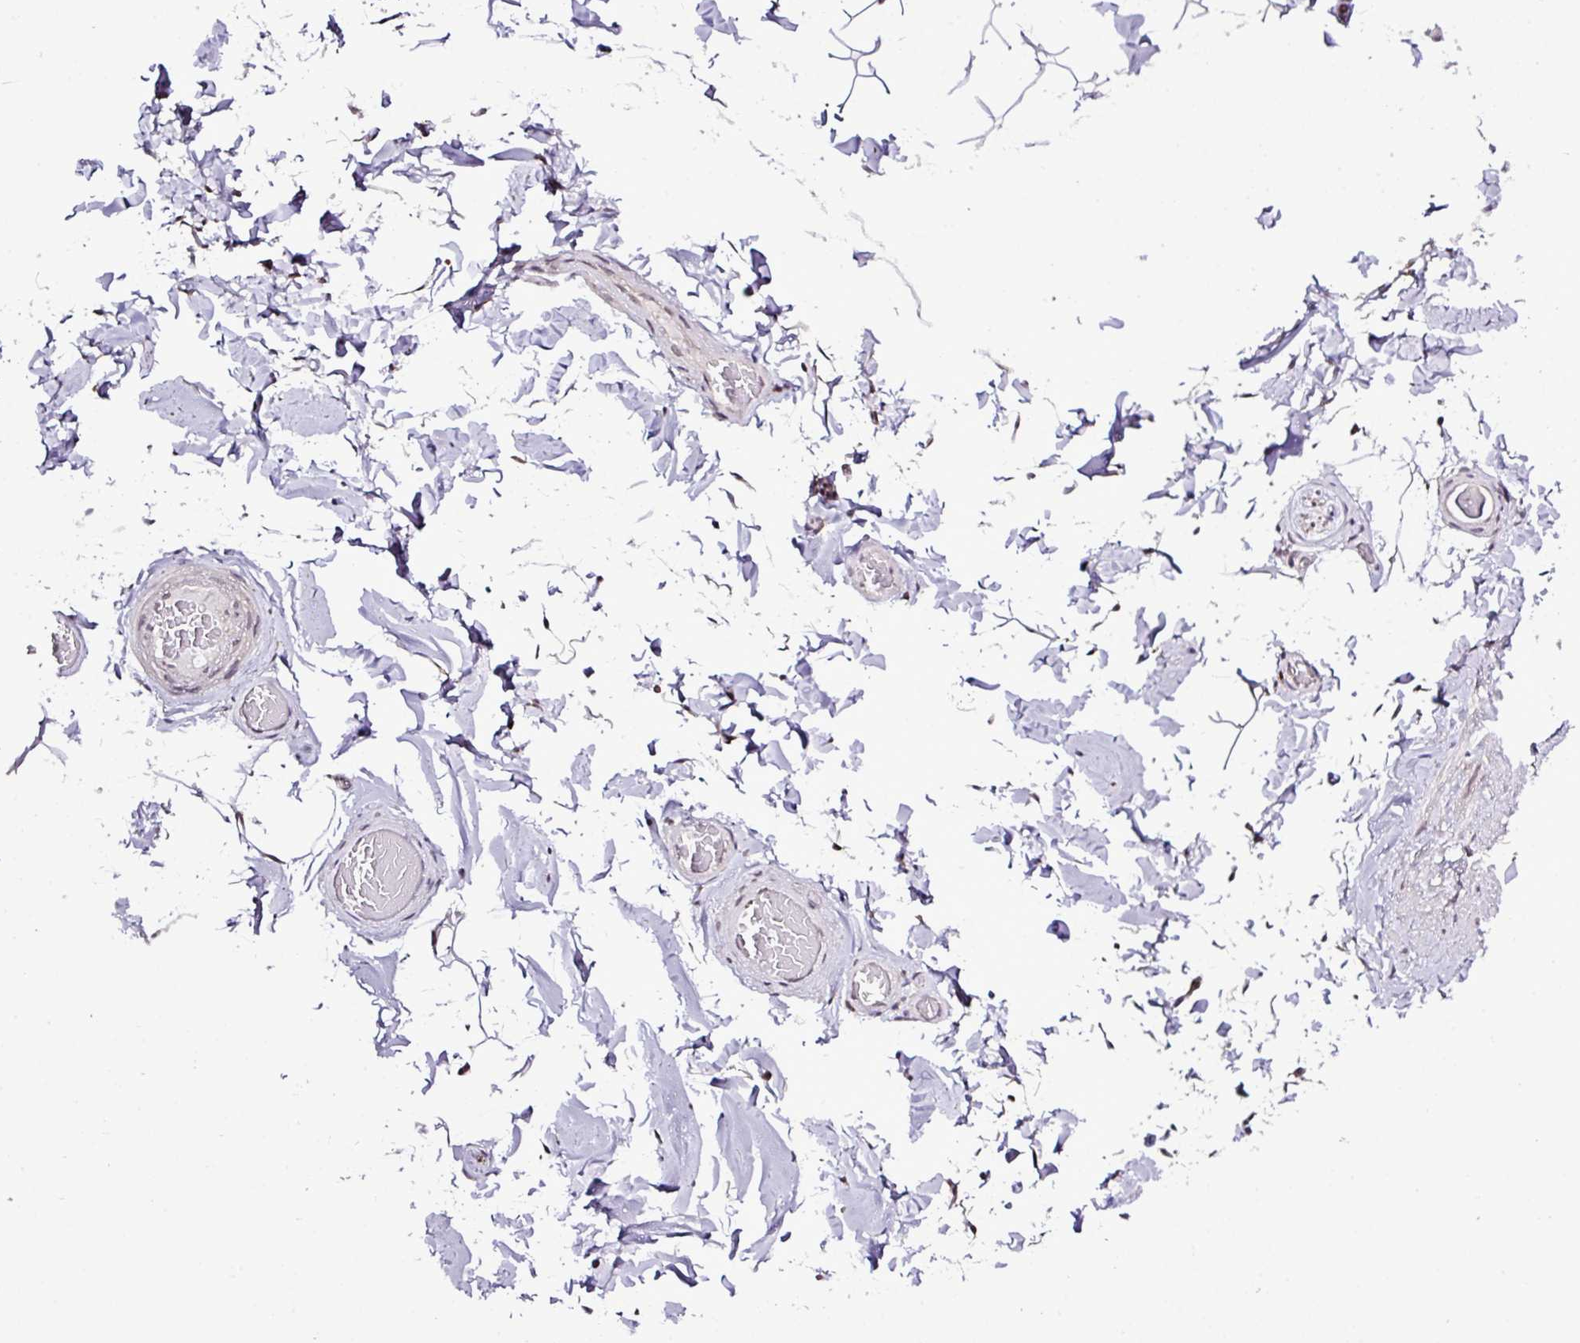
{"staining": {"intensity": "moderate", "quantity": "25%-75%", "location": "cytoplasmic/membranous"}, "tissue": "adipose tissue", "cell_type": "Adipocytes", "image_type": "normal", "snomed": [{"axis": "morphology", "description": "Normal tissue, NOS"}, {"axis": "topography", "description": "Soft tissue"}, {"axis": "topography", "description": "Adipose tissue"}, {"axis": "topography", "description": "Vascular tissue"}, {"axis": "topography", "description": "Peripheral nerve tissue"}], "caption": "Immunohistochemical staining of benign human adipose tissue exhibits moderate cytoplasmic/membranous protein expression in approximately 25%-75% of adipocytes. The staining was performed using DAB (3,3'-diaminobenzidine) to visualize the protein expression in brown, while the nuclei were stained in blue with hematoxylin (Magnification: 20x).", "gene": "SMCO4", "patient": {"sex": "male", "age": 46}}